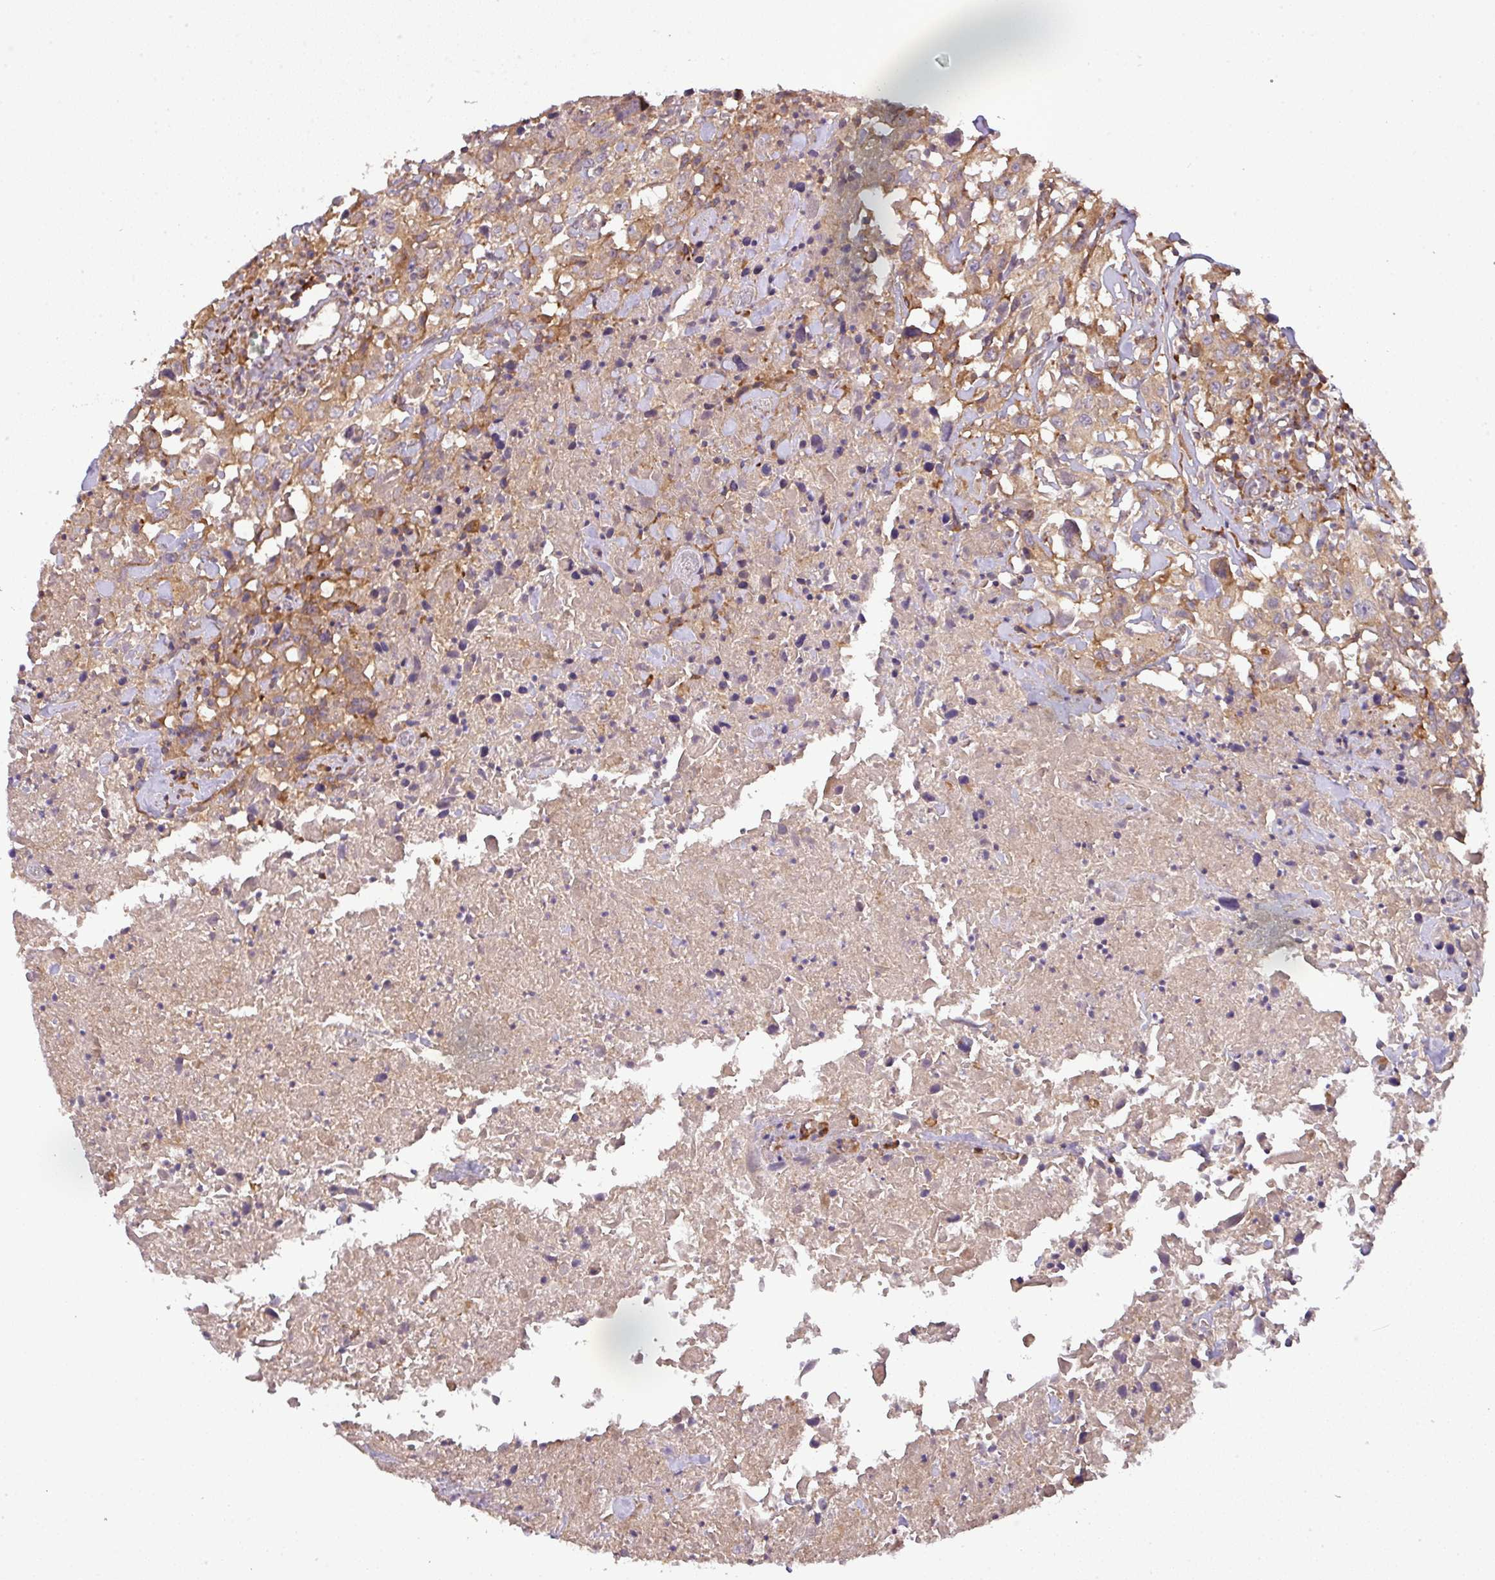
{"staining": {"intensity": "moderate", "quantity": ">75%", "location": "cytoplasmic/membranous"}, "tissue": "urothelial cancer", "cell_type": "Tumor cells", "image_type": "cancer", "snomed": [{"axis": "morphology", "description": "Urothelial carcinoma, High grade"}, {"axis": "topography", "description": "Urinary bladder"}], "caption": "A micrograph showing moderate cytoplasmic/membranous staining in approximately >75% of tumor cells in urothelial cancer, as visualized by brown immunohistochemical staining.", "gene": "GALP", "patient": {"sex": "male", "age": 61}}